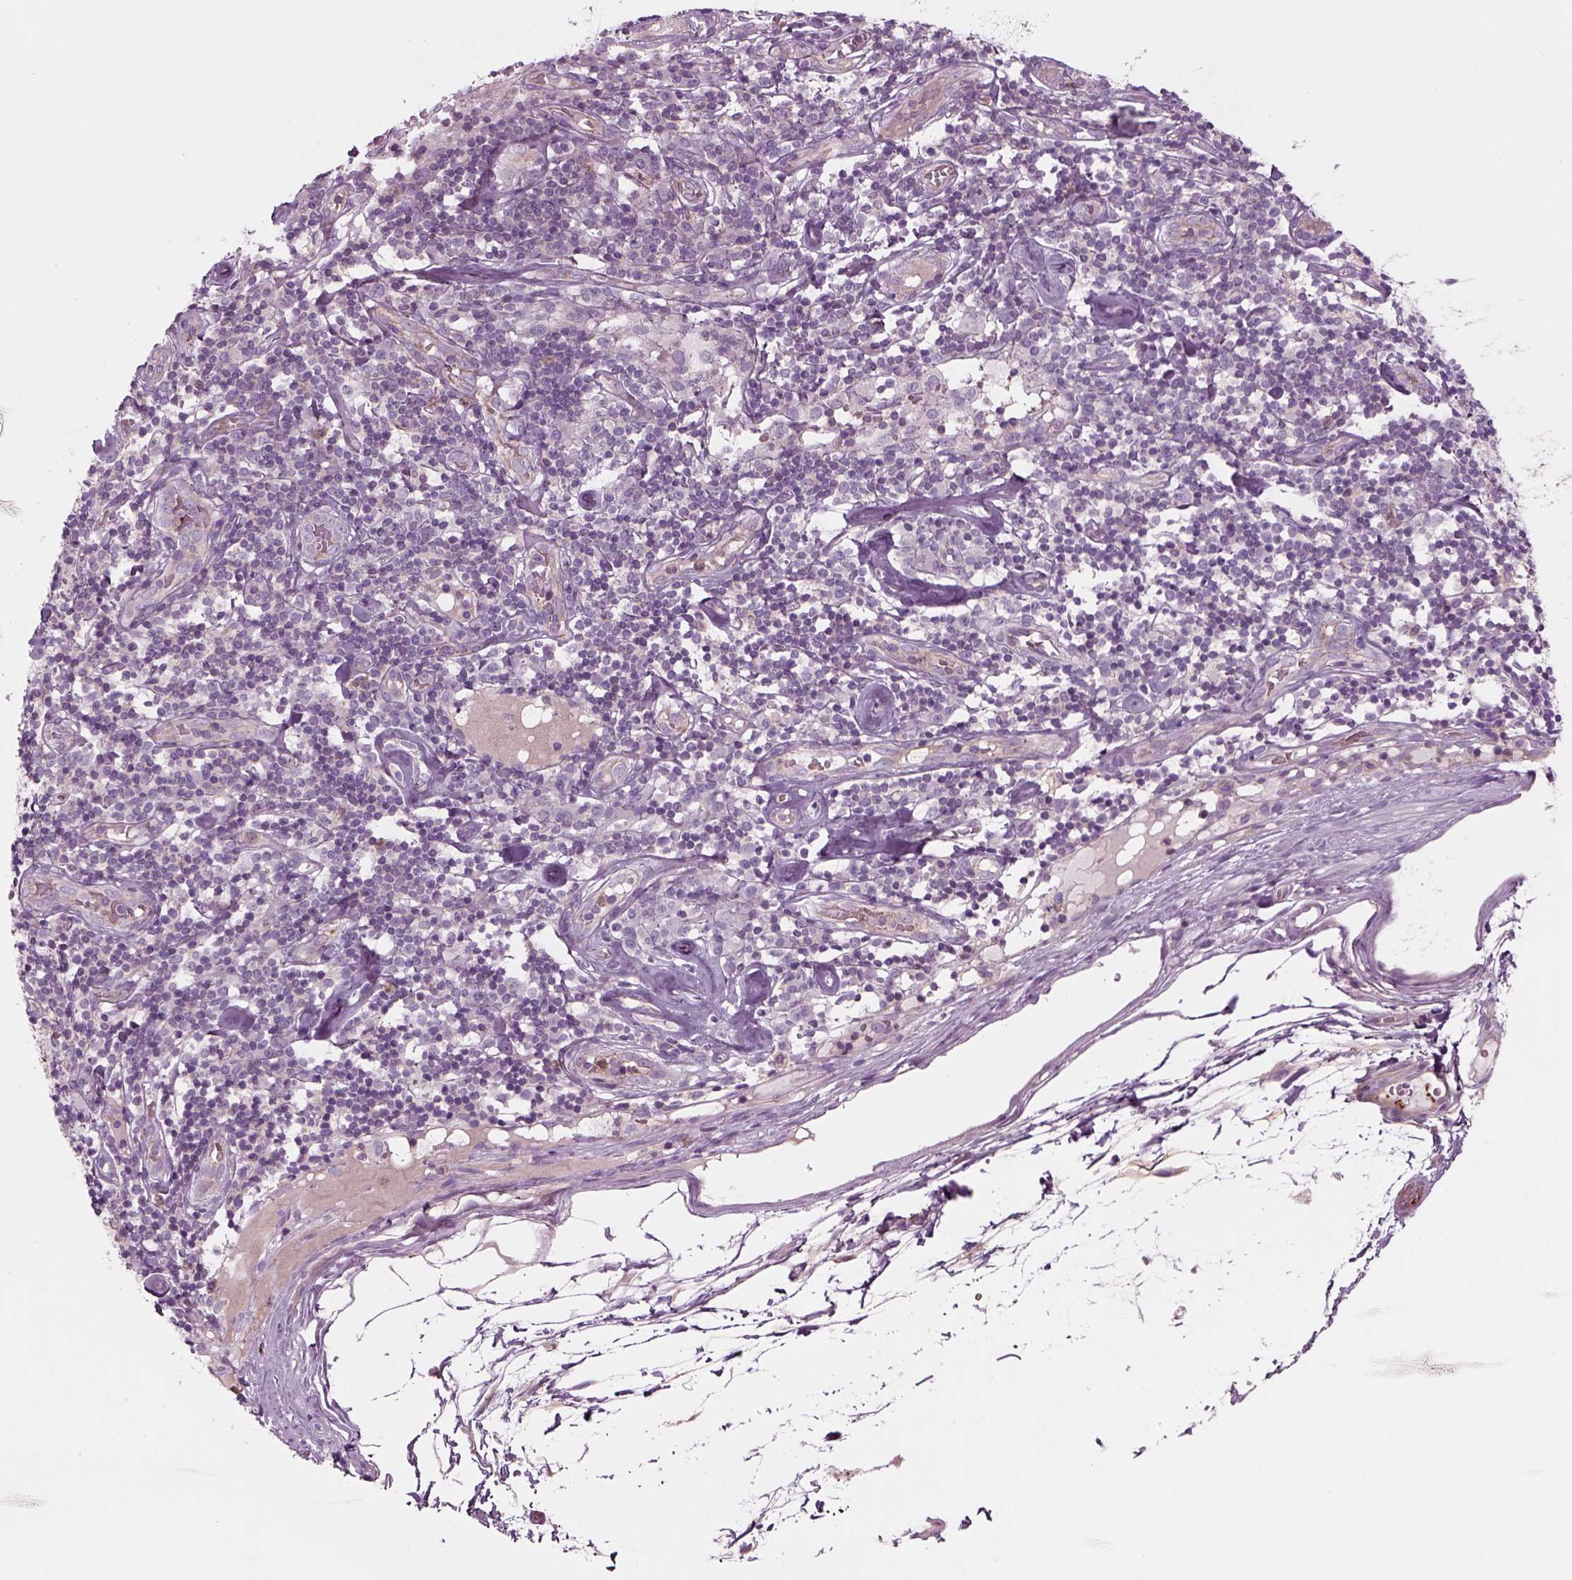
{"staining": {"intensity": "moderate", "quantity": "<25%", "location": "cytoplasmic/membranous"}, "tissue": "melanoma", "cell_type": "Tumor cells", "image_type": "cancer", "snomed": [{"axis": "morphology", "description": "Malignant melanoma, Metastatic site"}, {"axis": "topography", "description": "Lymph node"}], "caption": "Immunohistochemical staining of human malignant melanoma (metastatic site) reveals low levels of moderate cytoplasmic/membranous positivity in about <25% of tumor cells. The protein is stained brown, and the nuclei are stained in blue (DAB IHC with brightfield microscopy, high magnification).", "gene": "SLC2A3", "patient": {"sex": "female", "age": 64}}